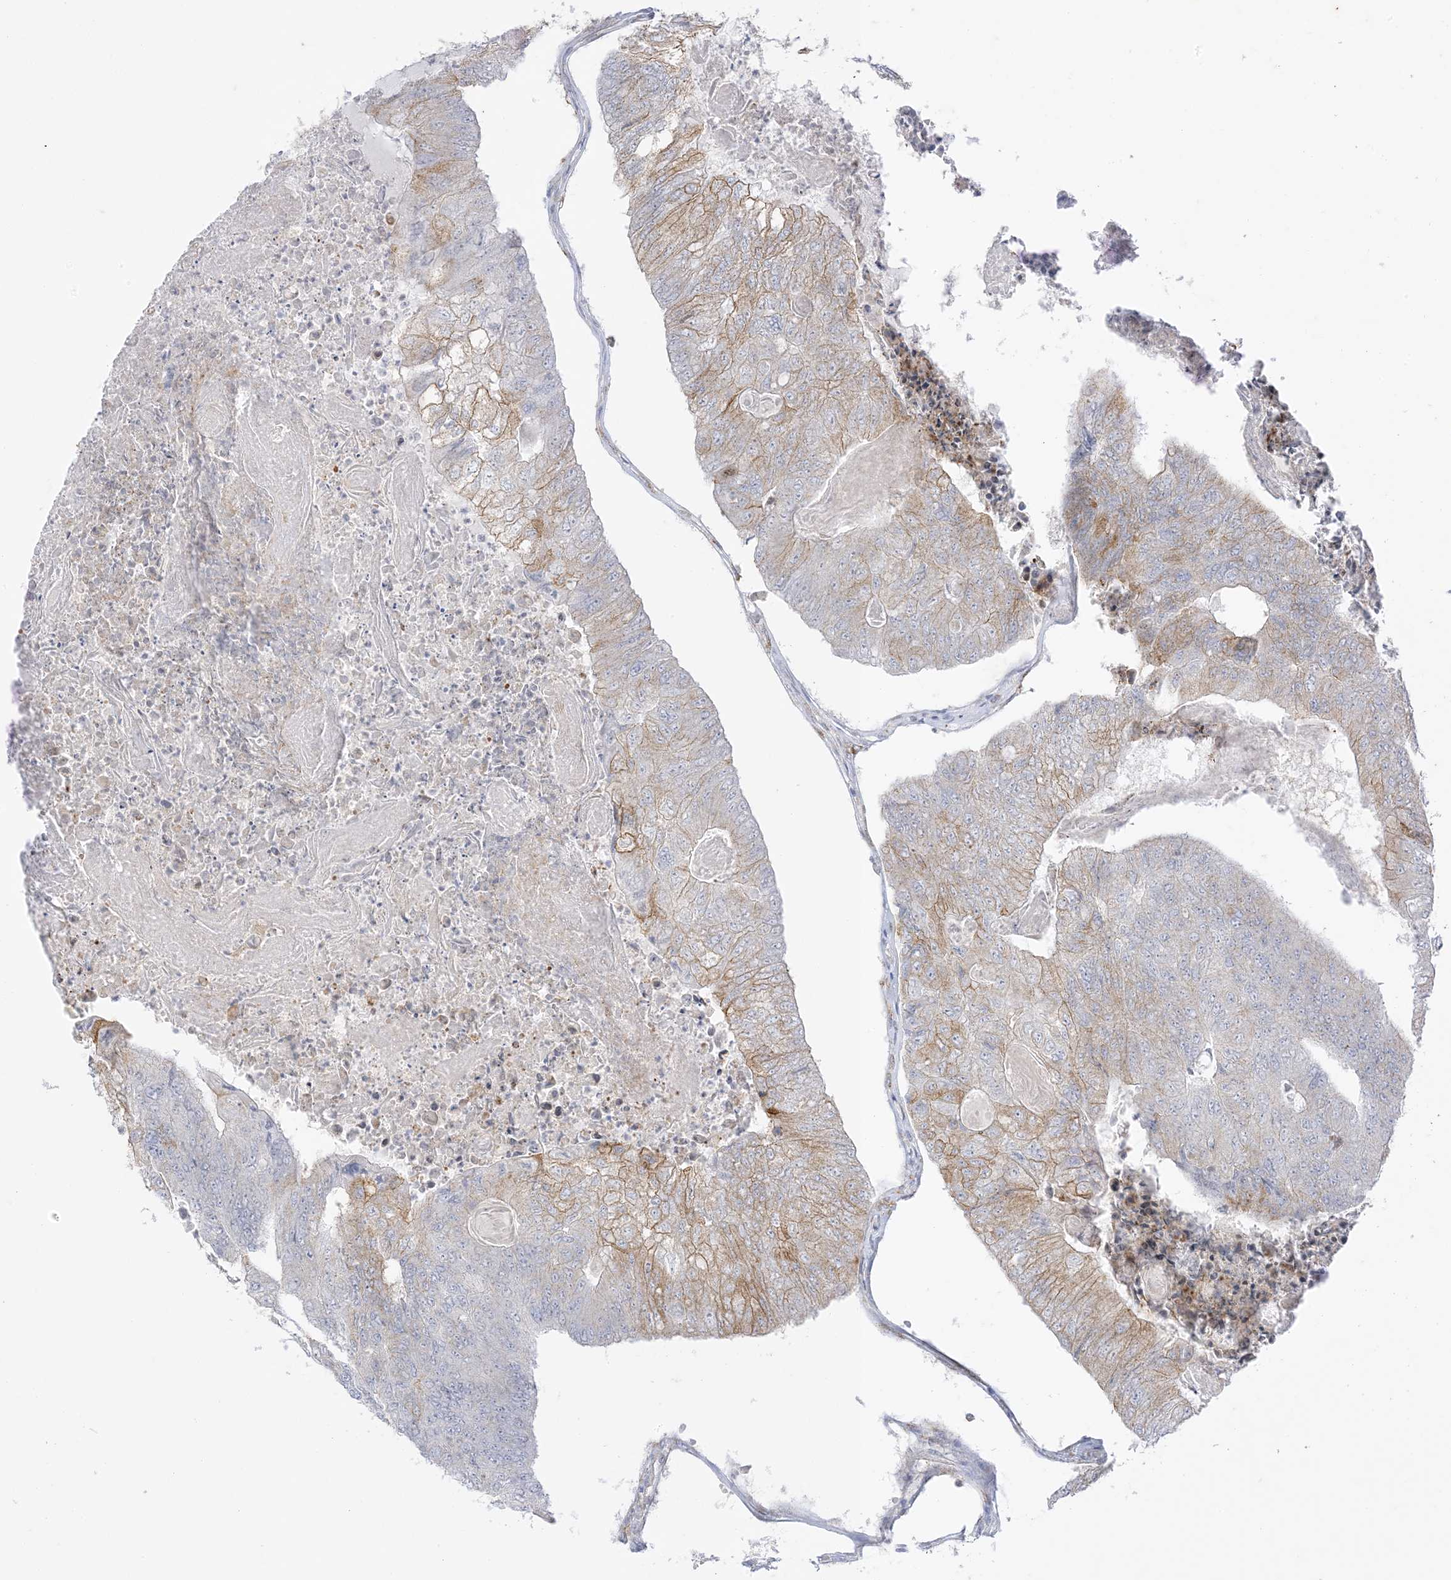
{"staining": {"intensity": "weak", "quantity": "25%-75%", "location": "cytoplasmic/membranous"}, "tissue": "colorectal cancer", "cell_type": "Tumor cells", "image_type": "cancer", "snomed": [{"axis": "morphology", "description": "Adenocarcinoma, NOS"}, {"axis": "topography", "description": "Colon"}], "caption": "There is low levels of weak cytoplasmic/membranous expression in tumor cells of colorectal cancer, as demonstrated by immunohistochemical staining (brown color).", "gene": "RAC1", "patient": {"sex": "female", "age": 67}}